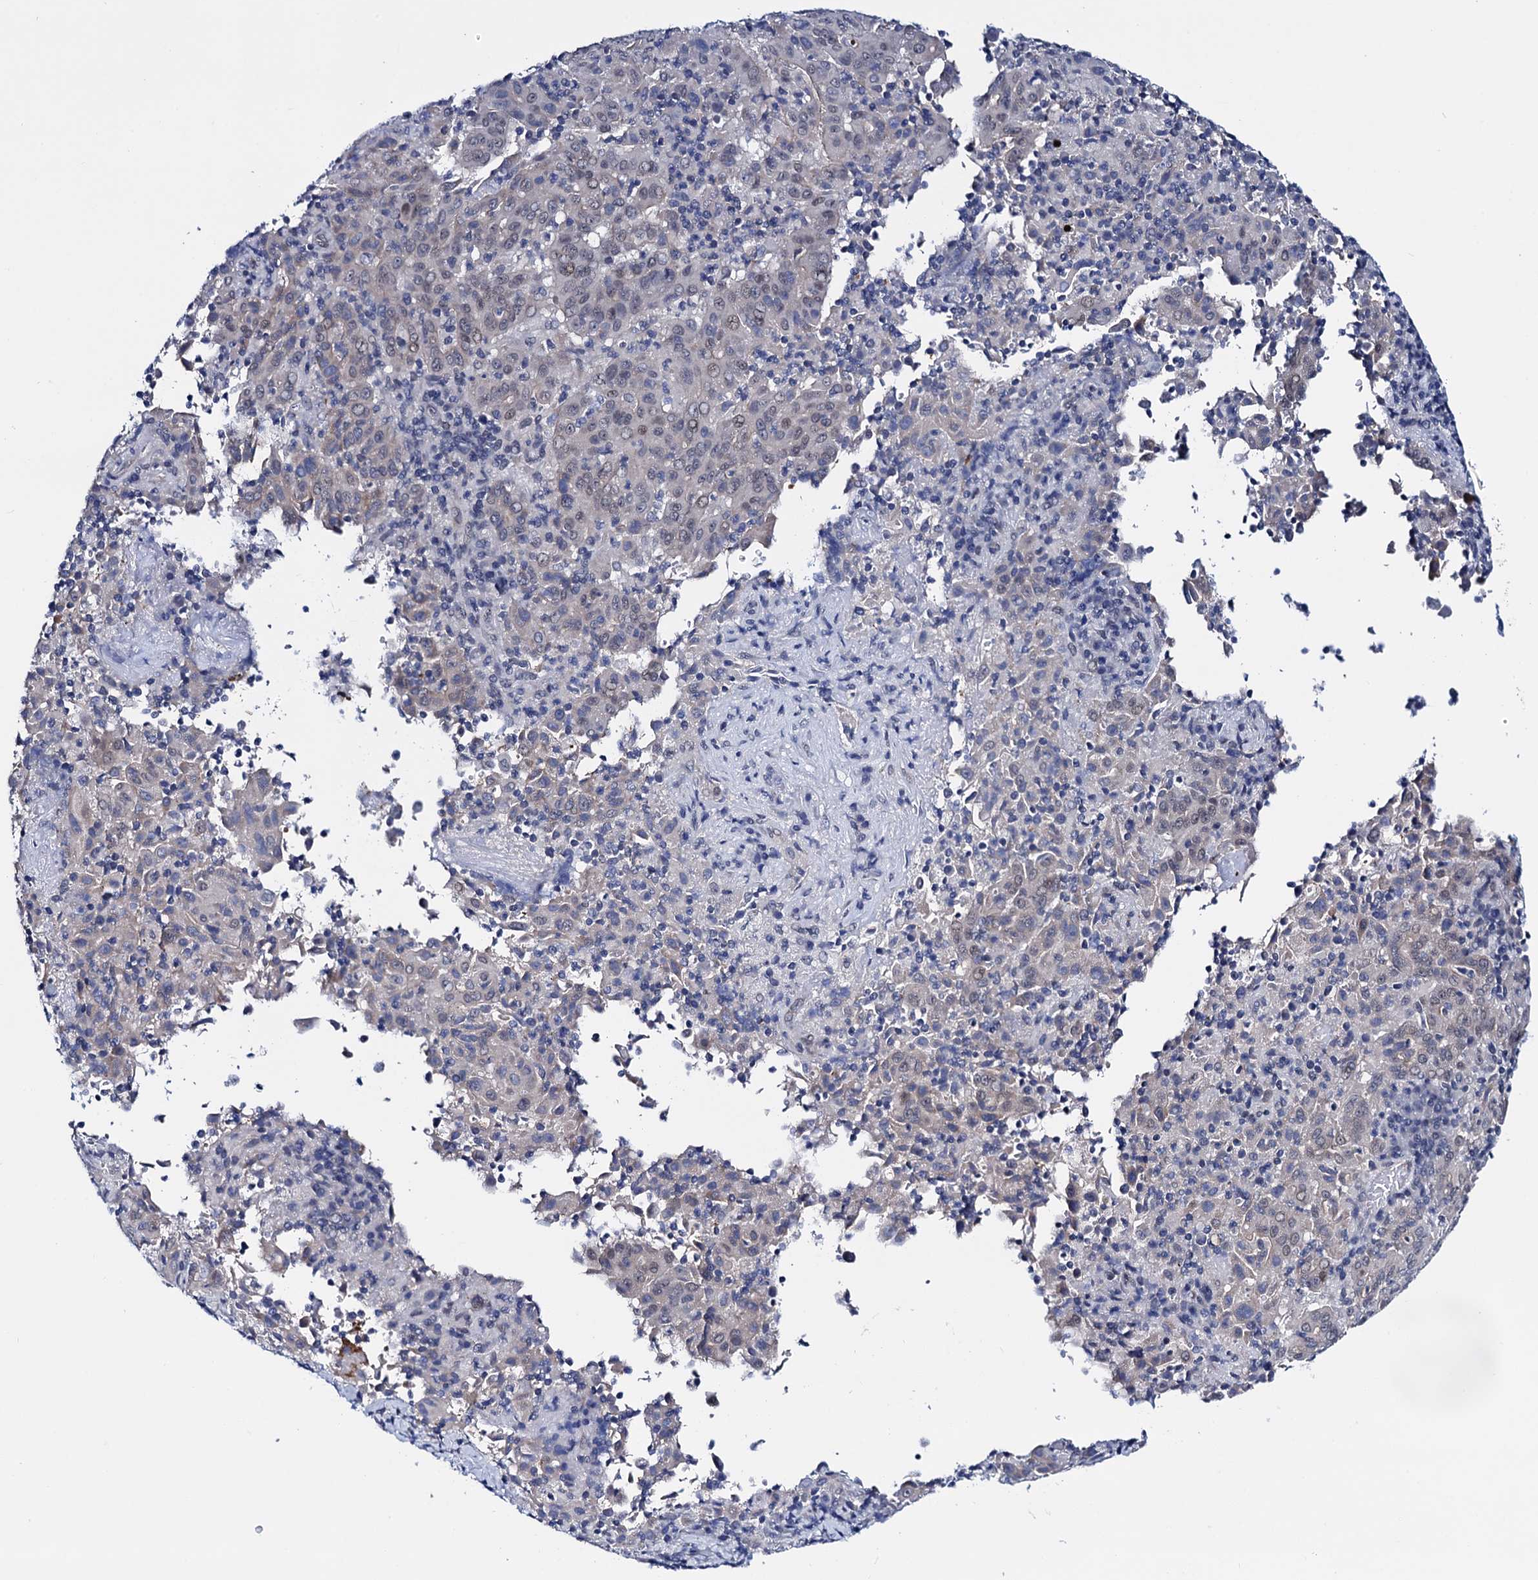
{"staining": {"intensity": "weak", "quantity": "25%-75%", "location": "nuclear"}, "tissue": "pancreatic cancer", "cell_type": "Tumor cells", "image_type": "cancer", "snomed": [{"axis": "morphology", "description": "Adenocarcinoma, NOS"}, {"axis": "topography", "description": "Pancreas"}], "caption": "Protein staining demonstrates weak nuclear expression in approximately 25%-75% of tumor cells in pancreatic cancer (adenocarcinoma).", "gene": "C16orf87", "patient": {"sex": "male", "age": 63}}